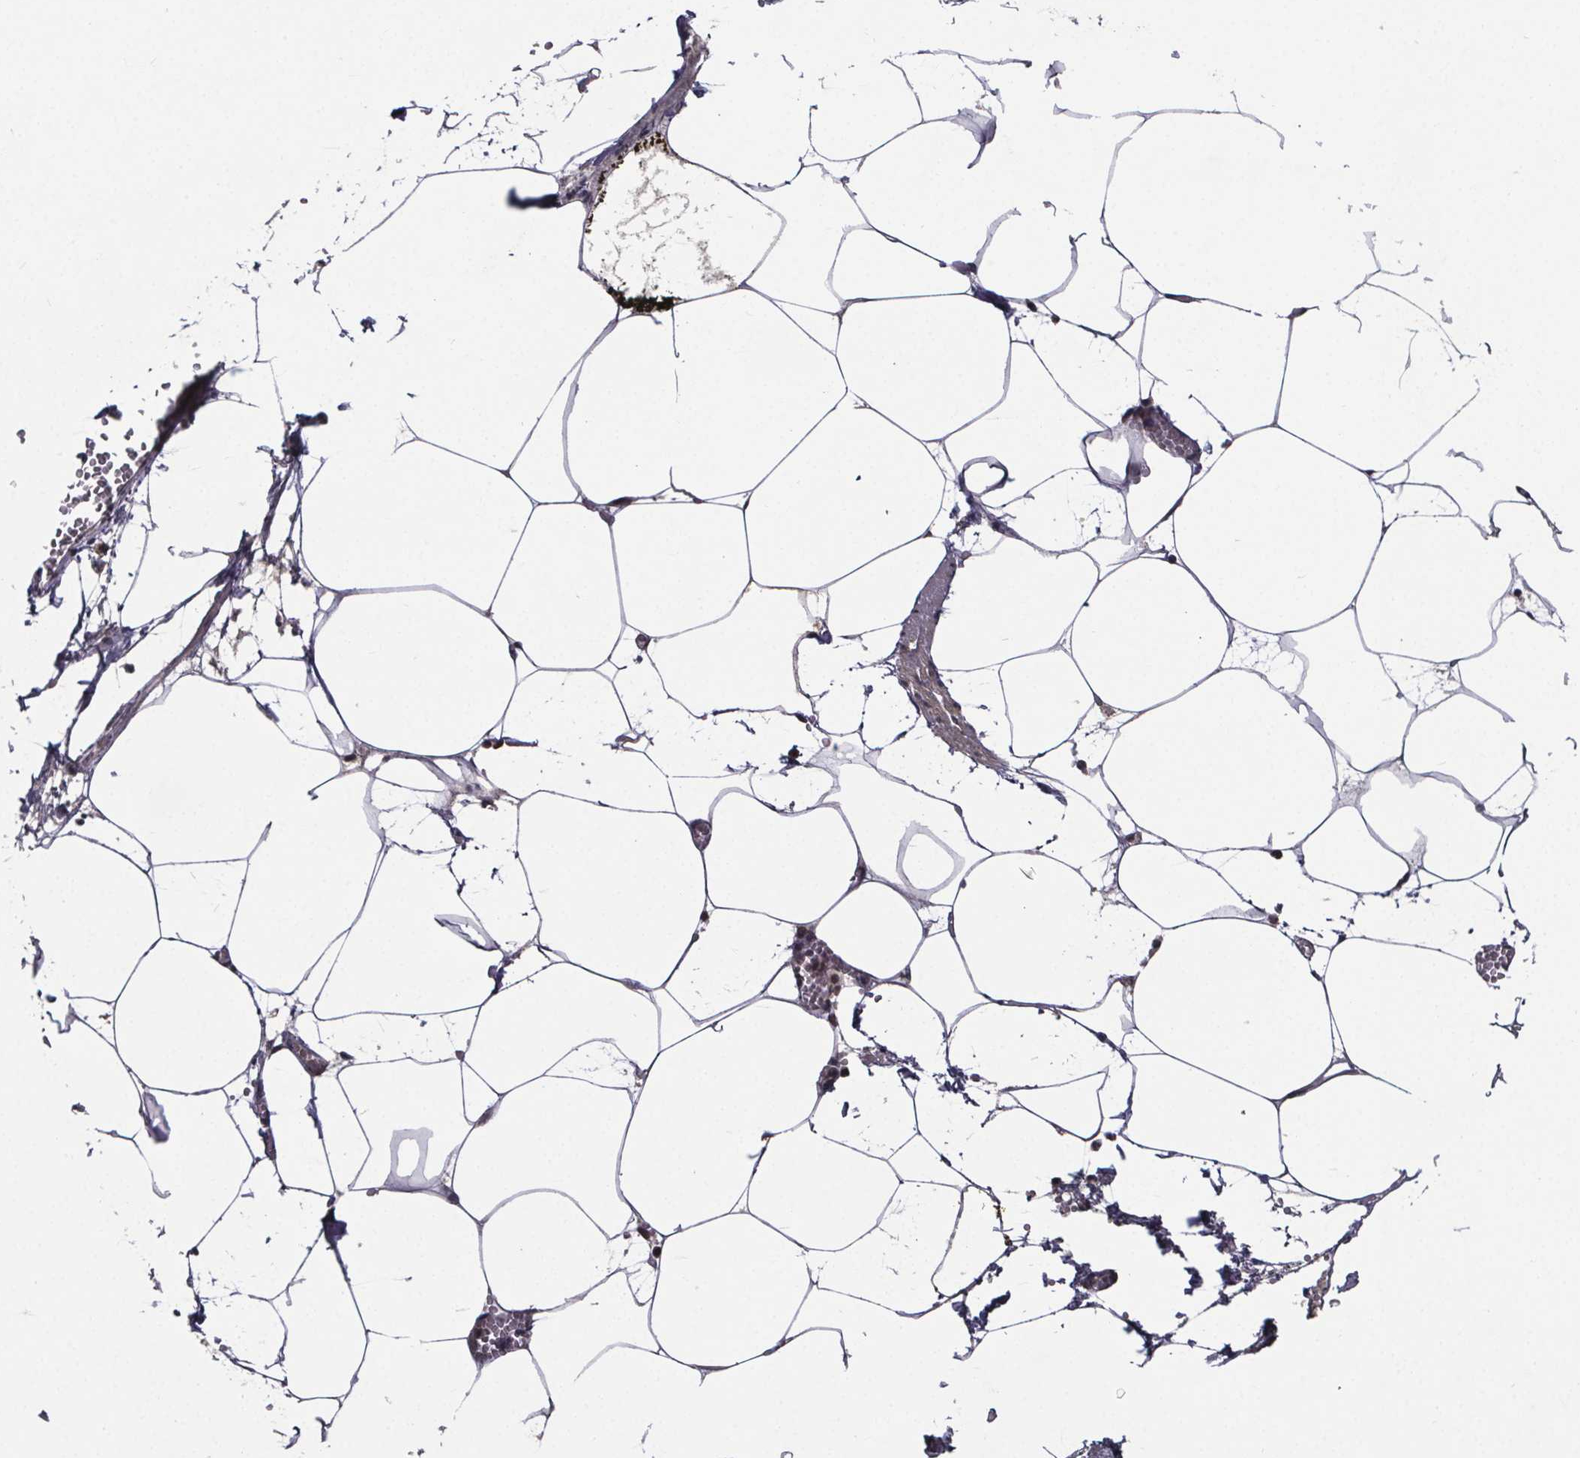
{"staining": {"intensity": "negative", "quantity": "none", "location": "none"}, "tissue": "adipose tissue", "cell_type": "Adipocytes", "image_type": "normal", "snomed": [{"axis": "morphology", "description": "Normal tissue, NOS"}, {"axis": "topography", "description": "Adipose tissue"}, {"axis": "topography", "description": "Pancreas"}, {"axis": "topography", "description": "Peripheral nerve tissue"}], "caption": "IHC of benign human adipose tissue exhibits no expression in adipocytes. (DAB IHC visualized using brightfield microscopy, high magnification).", "gene": "FN3KRP", "patient": {"sex": "female", "age": 58}}